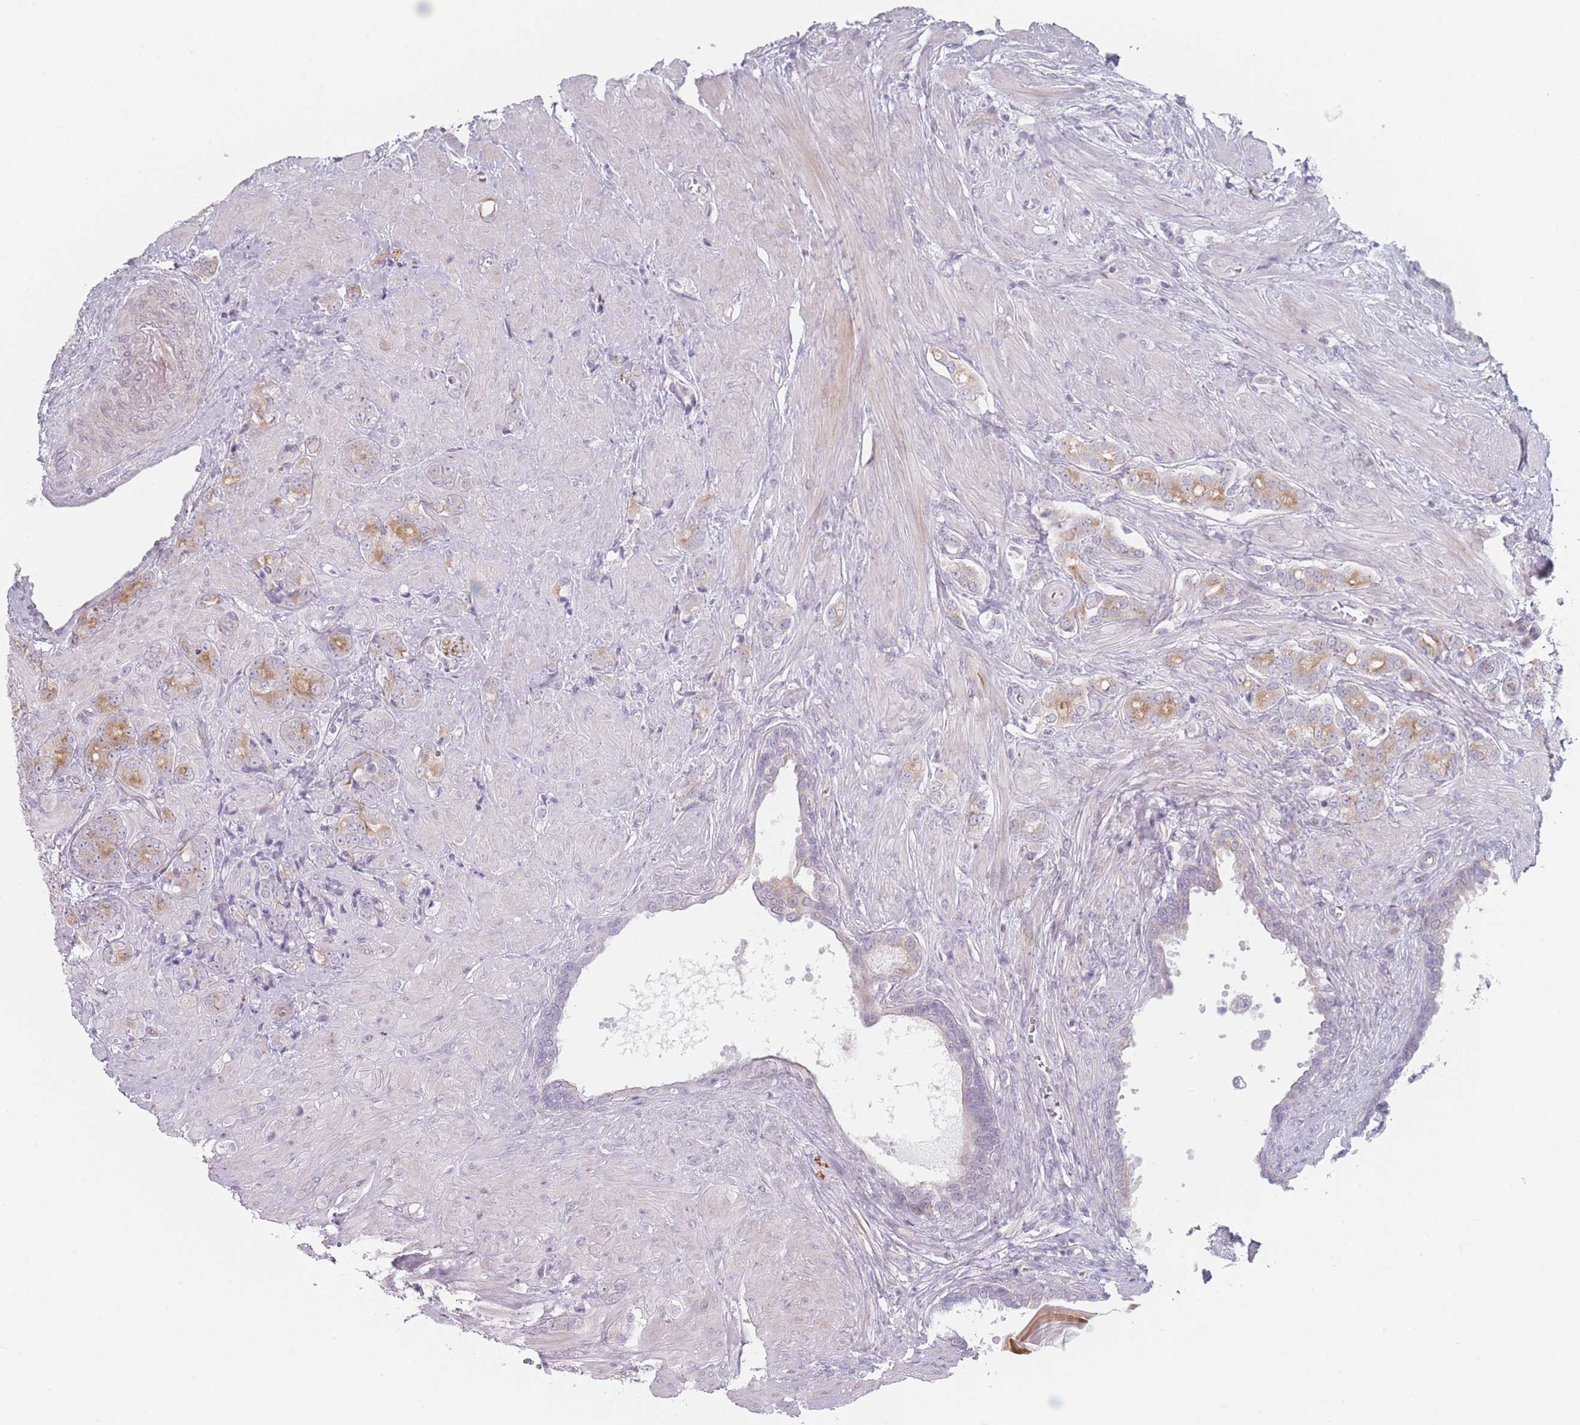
{"staining": {"intensity": "moderate", "quantity": "25%-75%", "location": "cytoplasmic/membranous"}, "tissue": "prostate cancer", "cell_type": "Tumor cells", "image_type": "cancer", "snomed": [{"axis": "morphology", "description": "Adenocarcinoma, High grade"}, {"axis": "topography", "description": "Prostate"}], "caption": "Protein expression analysis of human prostate adenocarcinoma (high-grade) reveals moderate cytoplasmic/membranous staining in about 25%-75% of tumor cells.", "gene": "RNF4", "patient": {"sex": "male", "age": 62}}